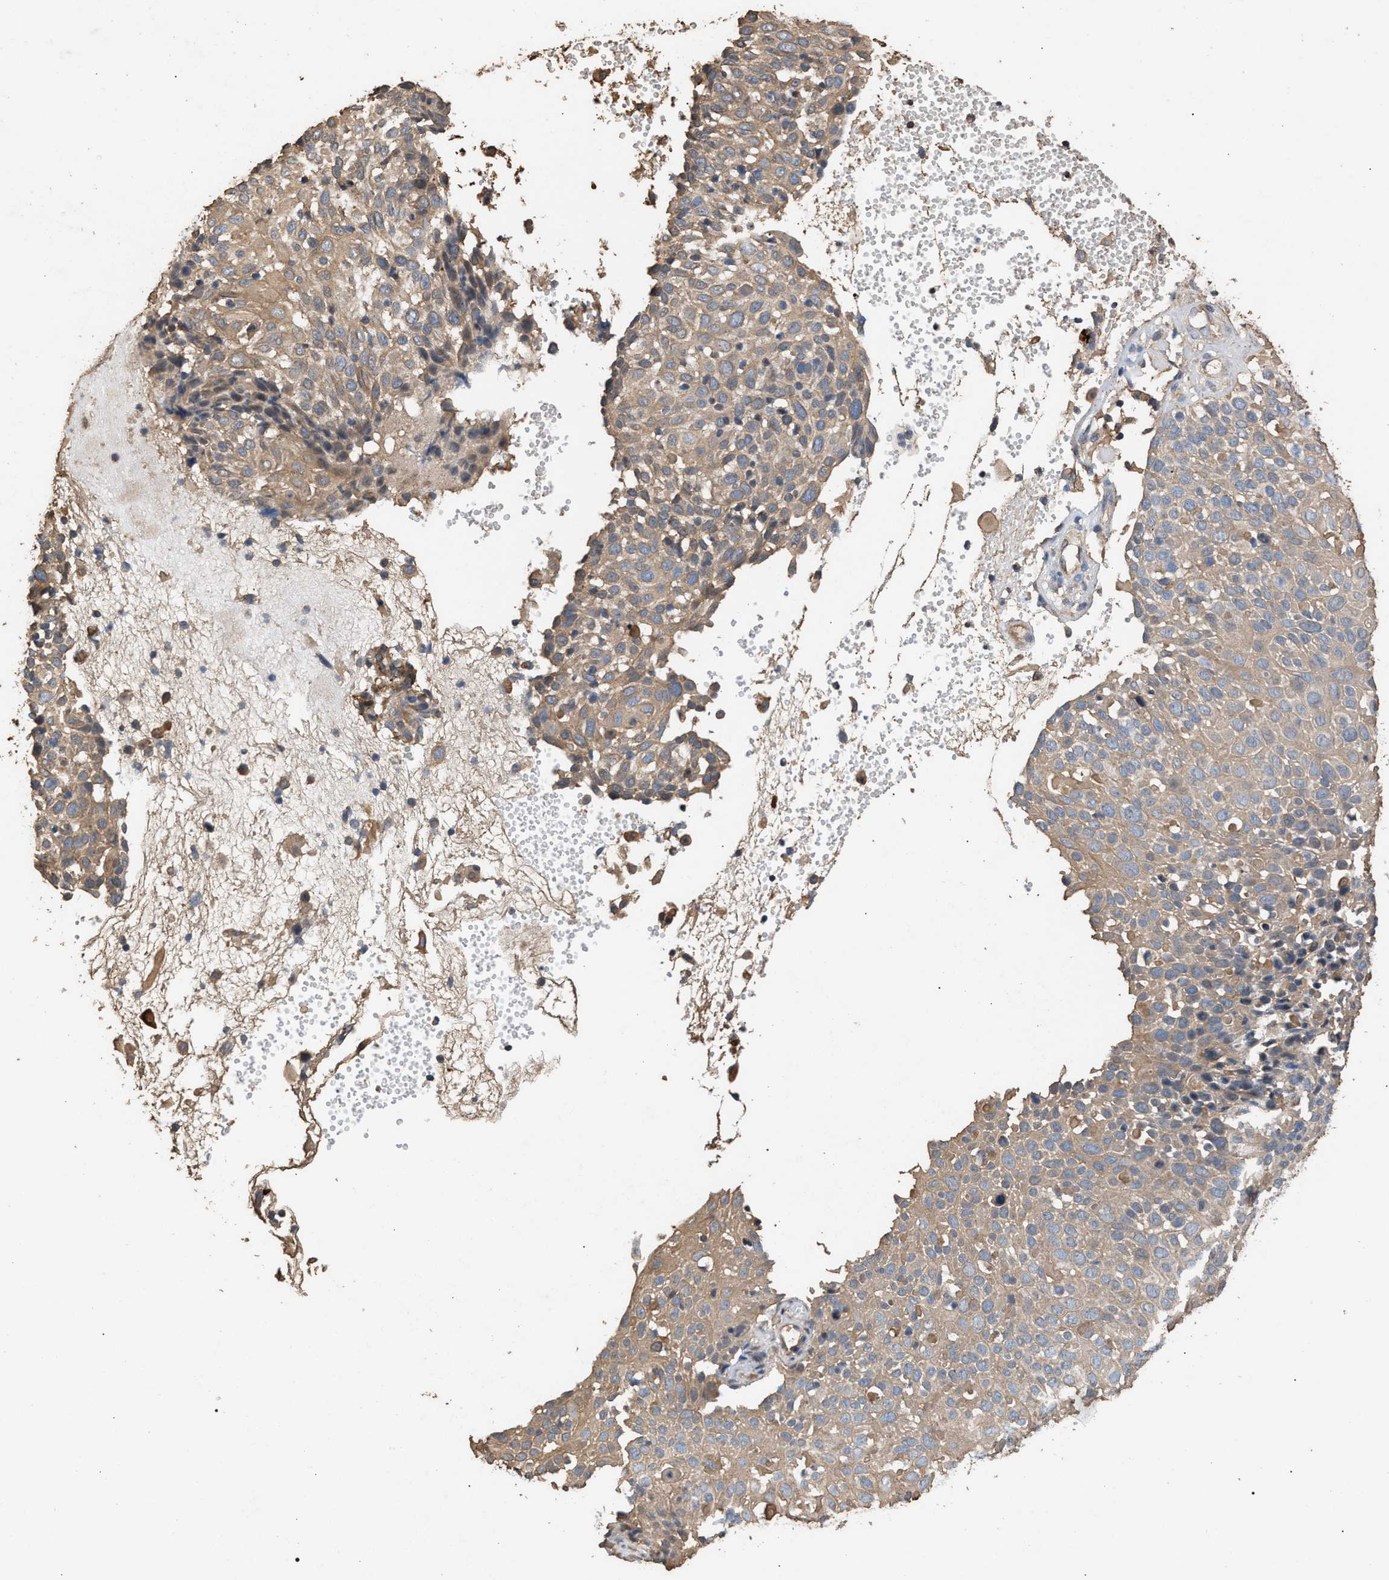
{"staining": {"intensity": "moderate", "quantity": ">75%", "location": "cytoplasmic/membranous"}, "tissue": "cervical cancer", "cell_type": "Tumor cells", "image_type": "cancer", "snomed": [{"axis": "morphology", "description": "Squamous cell carcinoma, NOS"}, {"axis": "topography", "description": "Cervix"}], "caption": "IHC micrograph of human cervical cancer stained for a protein (brown), which reveals medium levels of moderate cytoplasmic/membranous staining in approximately >75% of tumor cells.", "gene": "HTRA3", "patient": {"sex": "female", "age": 74}}